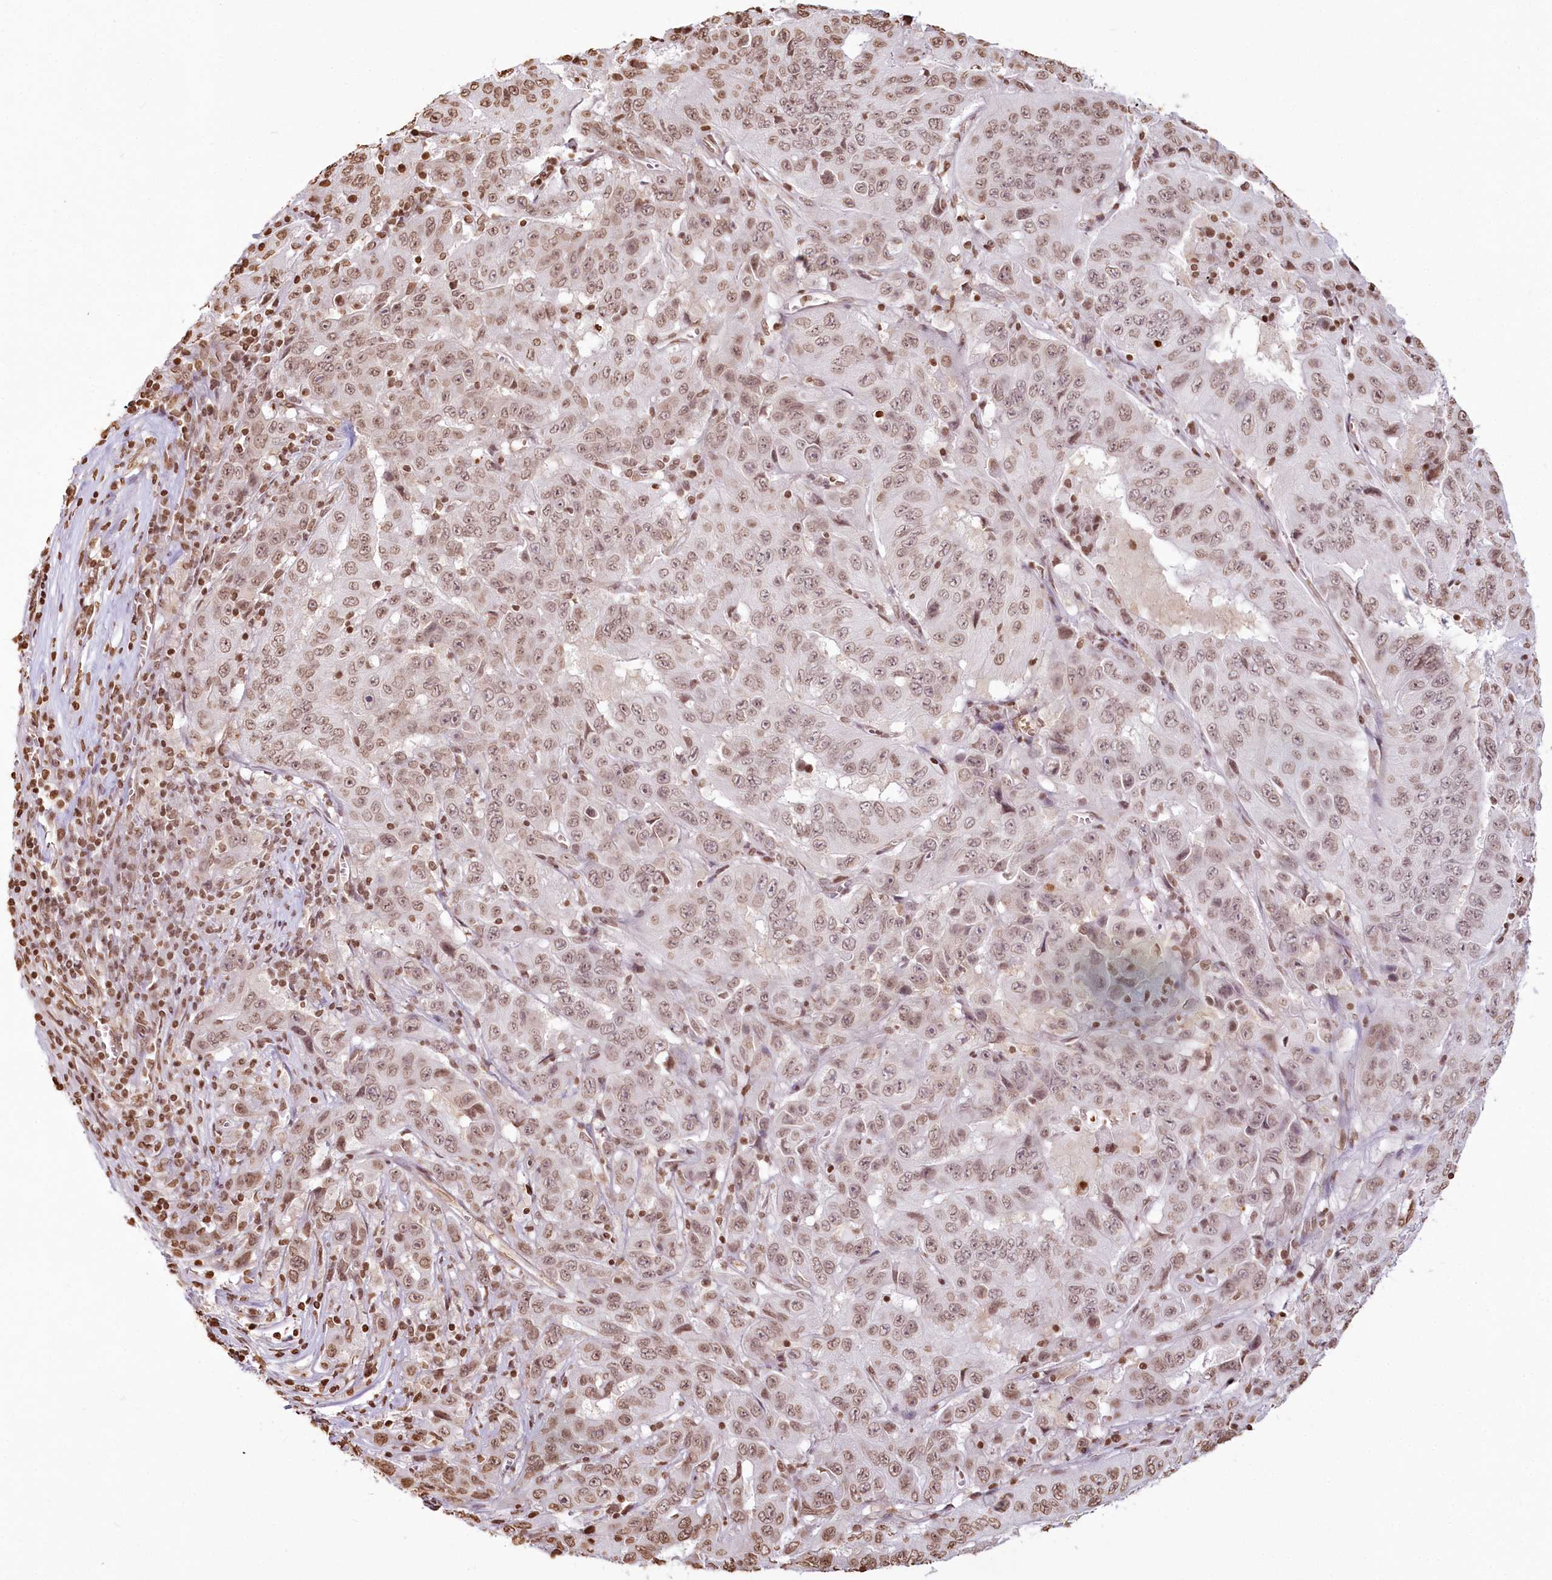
{"staining": {"intensity": "moderate", "quantity": ">75%", "location": "nuclear"}, "tissue": "pancreatic cancer", "cell_type": "Tumor cells", "image_type": "cancer", "snomed": [{"axis": "morphology", "description": "Adenocarcinoma, NOS"}, {"axis": "topography", "description": "Pancreas"}], "caption": "This micrograph exhibits immunohistochemistry (IHC) staining of adenocarcinoma (pancreatic), with medium moderate nuclear expression in approximately >75% of tumor cells.", "gene": "FAM13A", "patient": {"sex": "male", "age": 63}}